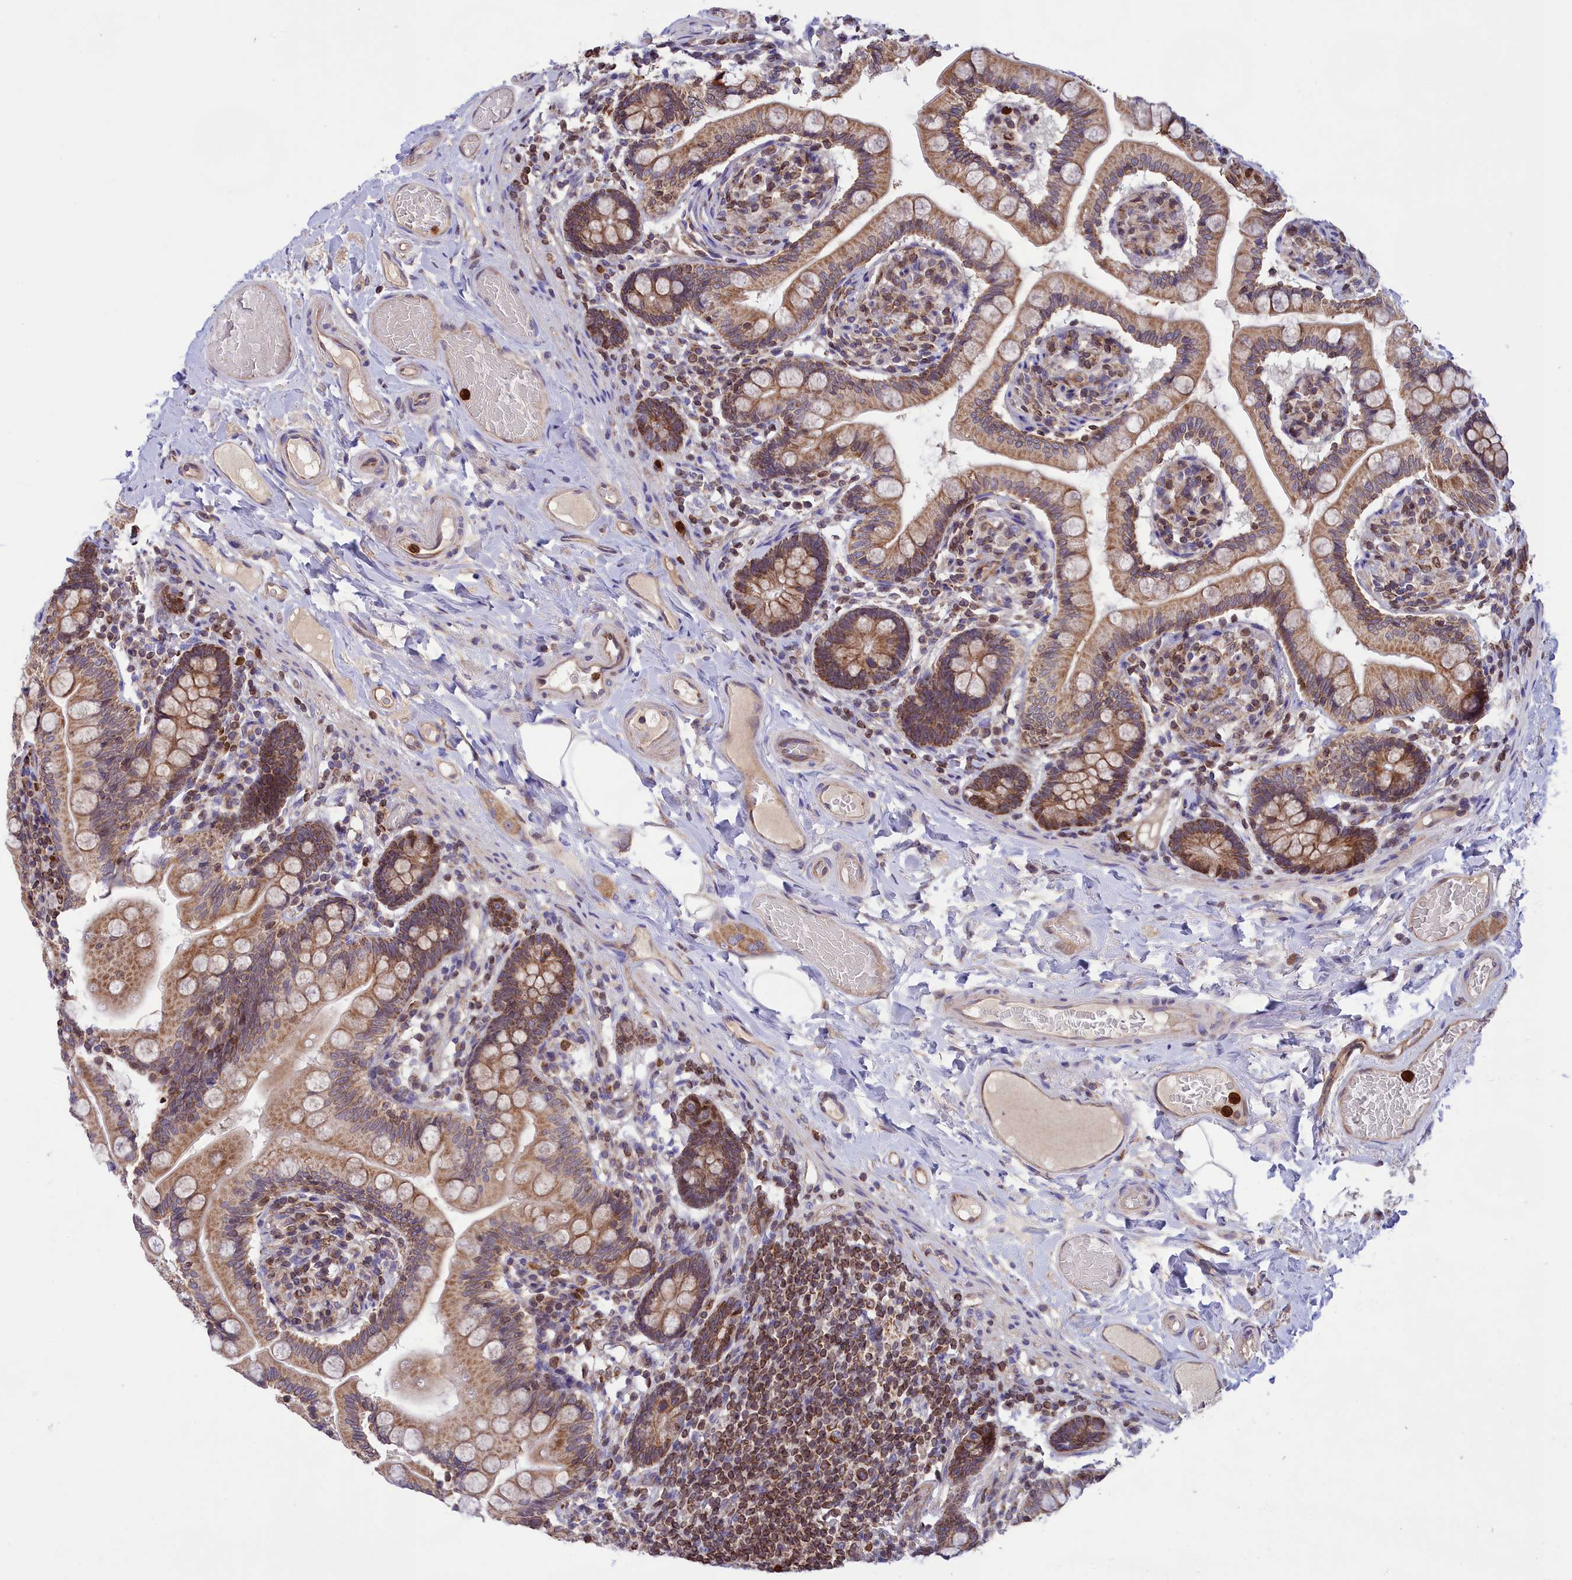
{"staining": {"intensity": "moderate", "quantity": ">75%", "location": "cytoplasmic/membranous"}, "tissue": "small intestine", "cell_type": "Glandular cells", "image_type": "normal", "snomed": [{"axis": "morphology", "description": "Normal tissue, NOS"}, {"axis": "topography", "description": "Small intestine"}], "caption": "The immunohistochemical stain labels moderate cytoplasmic/membranous staining in glandular cells of normal small intestine.", "gene": "PKHD1L1", "patient": {"sex": "female", "age": 64}}